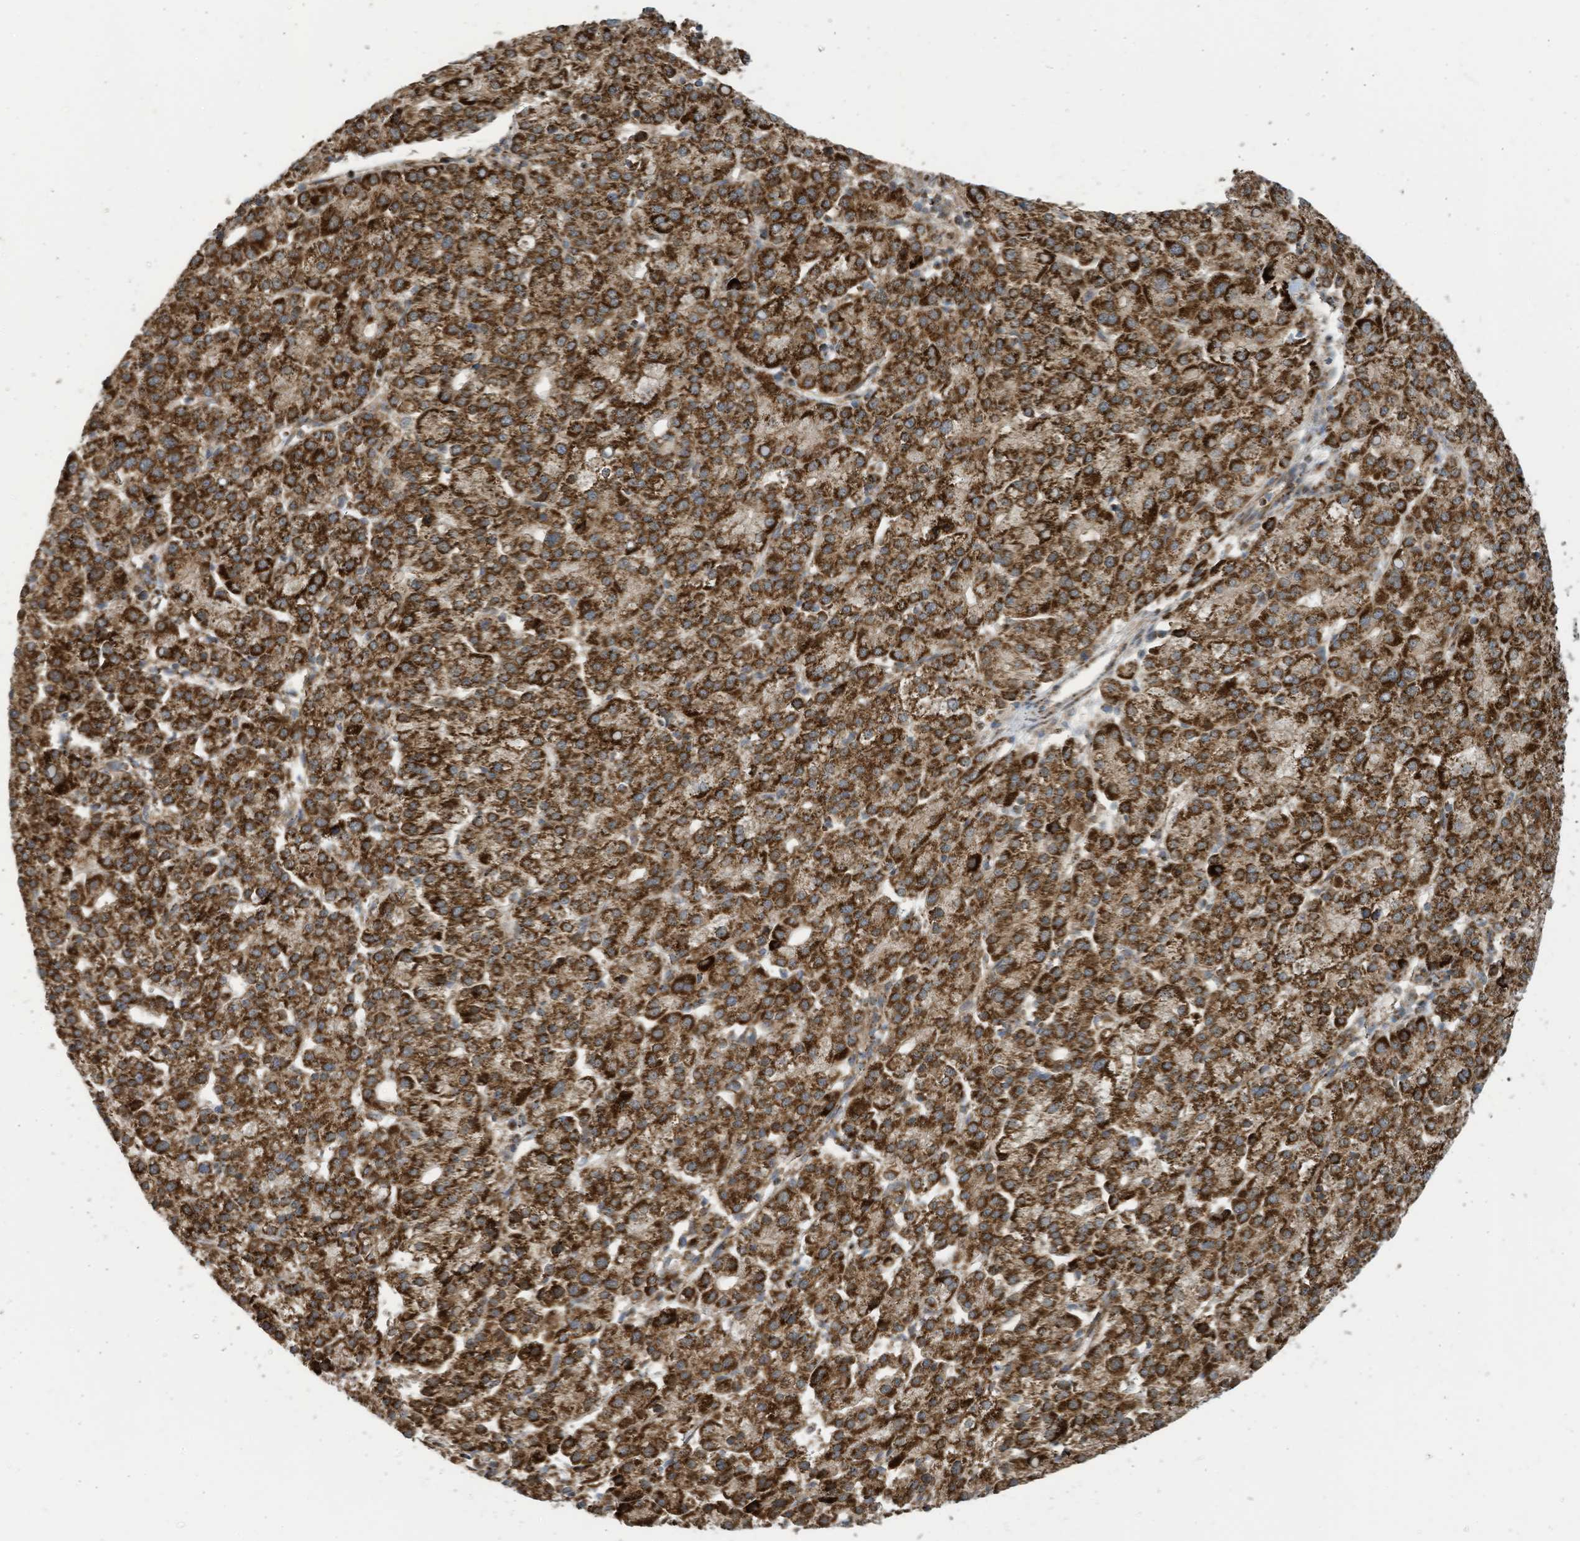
{"staining": {"intensity": "strong", "quantity": ">75%", "location": "cytoplasmic/membranous"}, "tissue": "liver cancer", "cell_type": "Tumor cells", "image_type": "cancer", "snomed": [{"axis": "morphology", "description": "Carcinoma, Hepatocellular, NOS"}, {"axis": "topography", "description": "Liver"}], "caption": "Hepatocellular carcinoma (liver) stained with a brown dye demonstrates strong cytoplasmic/membranous positive positivity in about >75% of tumor cells.", "gene": "COX10", "patient": {"sex": "female", "age": 58}}